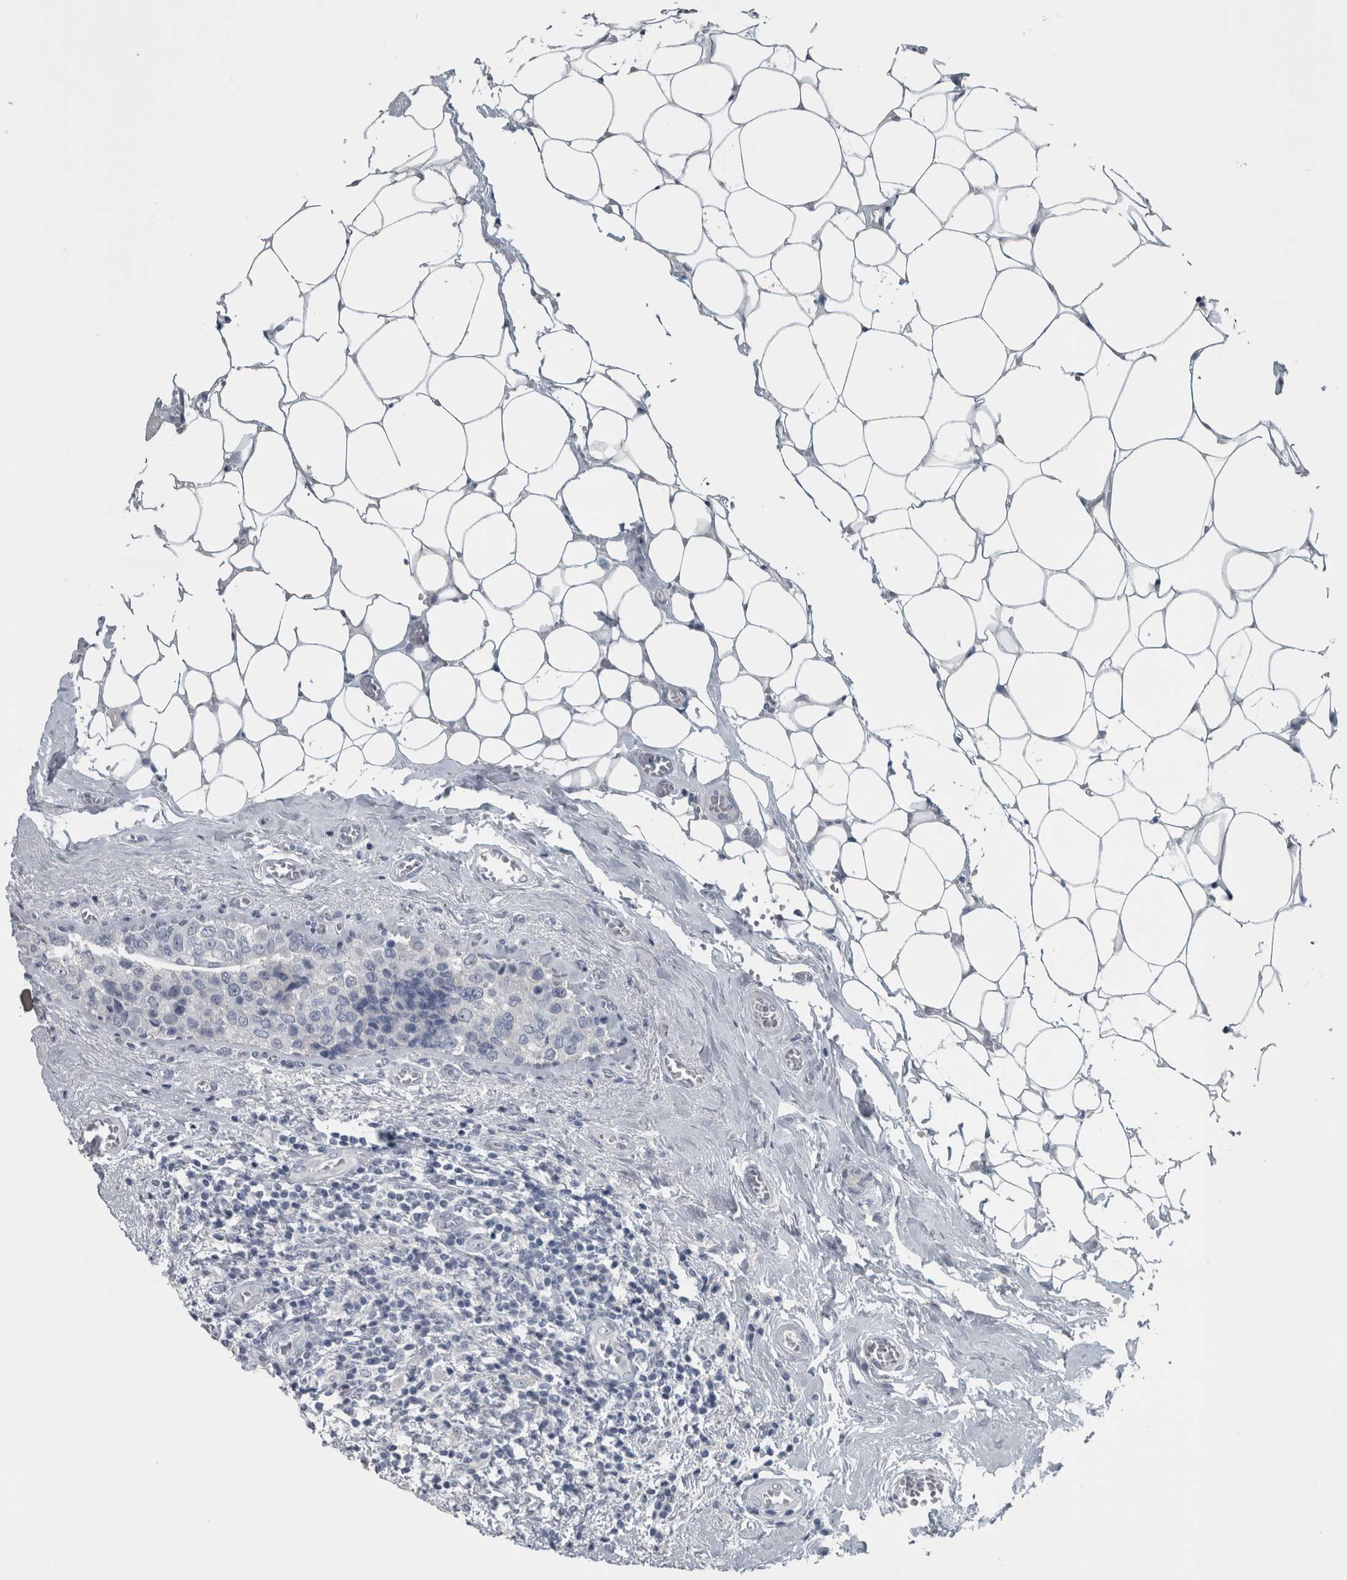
{"staining": {"intensity": "negative", "quantity": "none", "location": "none"}, "tissue": "breast cancer", "cell_type": "Tumor cells", "image_type": "cancer", "snomed": [{"axis": "morphology", "description": "Normal tissue, NOS"}, {"axis": "morphology", "description": "Duct carcinoma"}, {"axis": "topography", "description": "Breast"}], "caption": "Protein analysis of breast cancer (infiltrating ductal carcinoma) demonstrates no significant staining in tumor cells. (DAB (3,3'-diaminobenzidine) immunohistochemistry visualized using brightfield microscopy, high magnification).", "gene": "KRT20", "patient": {"sex": "female", "age": 43}}